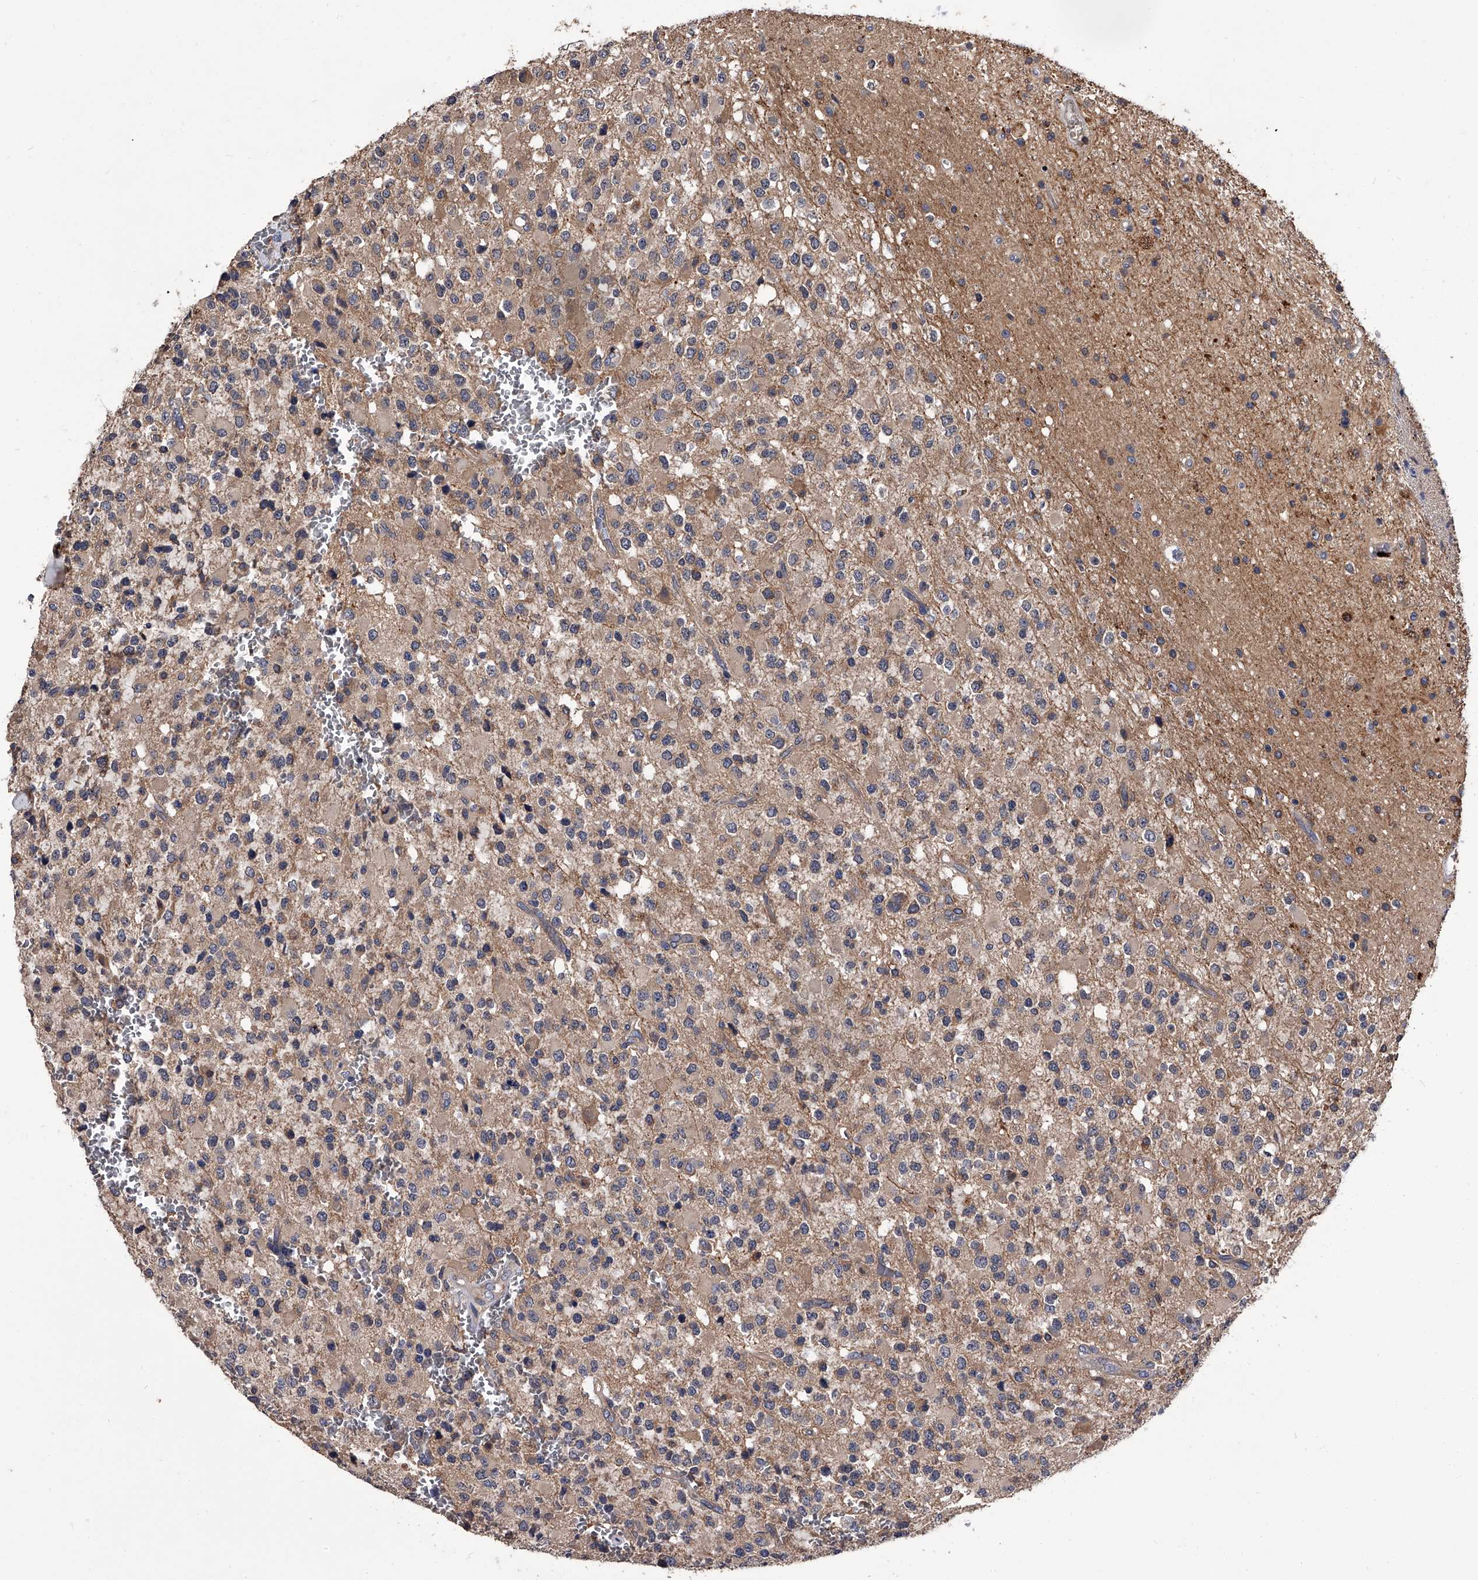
{"staining": {"intensity": "weak", "quantity": ">75%", "location": "cytoplasmic/membranous"}, "tissue": "glioma", "cell_type": "Tumor cells", "image_type": "cancer", "snomed": [{"axis": "morphology", "description": "Glioma, malignant, High grade"}, {"axis": "topography", "description": "Brain"}], "caption": "IHC of high-grade glioma (malignant) exhibits low levels of weak cytoplasmic/membranous staining in approximately >75% of tumor cells.", "gene": "STK36", "patient": {"sex": "male", "age": 34}}